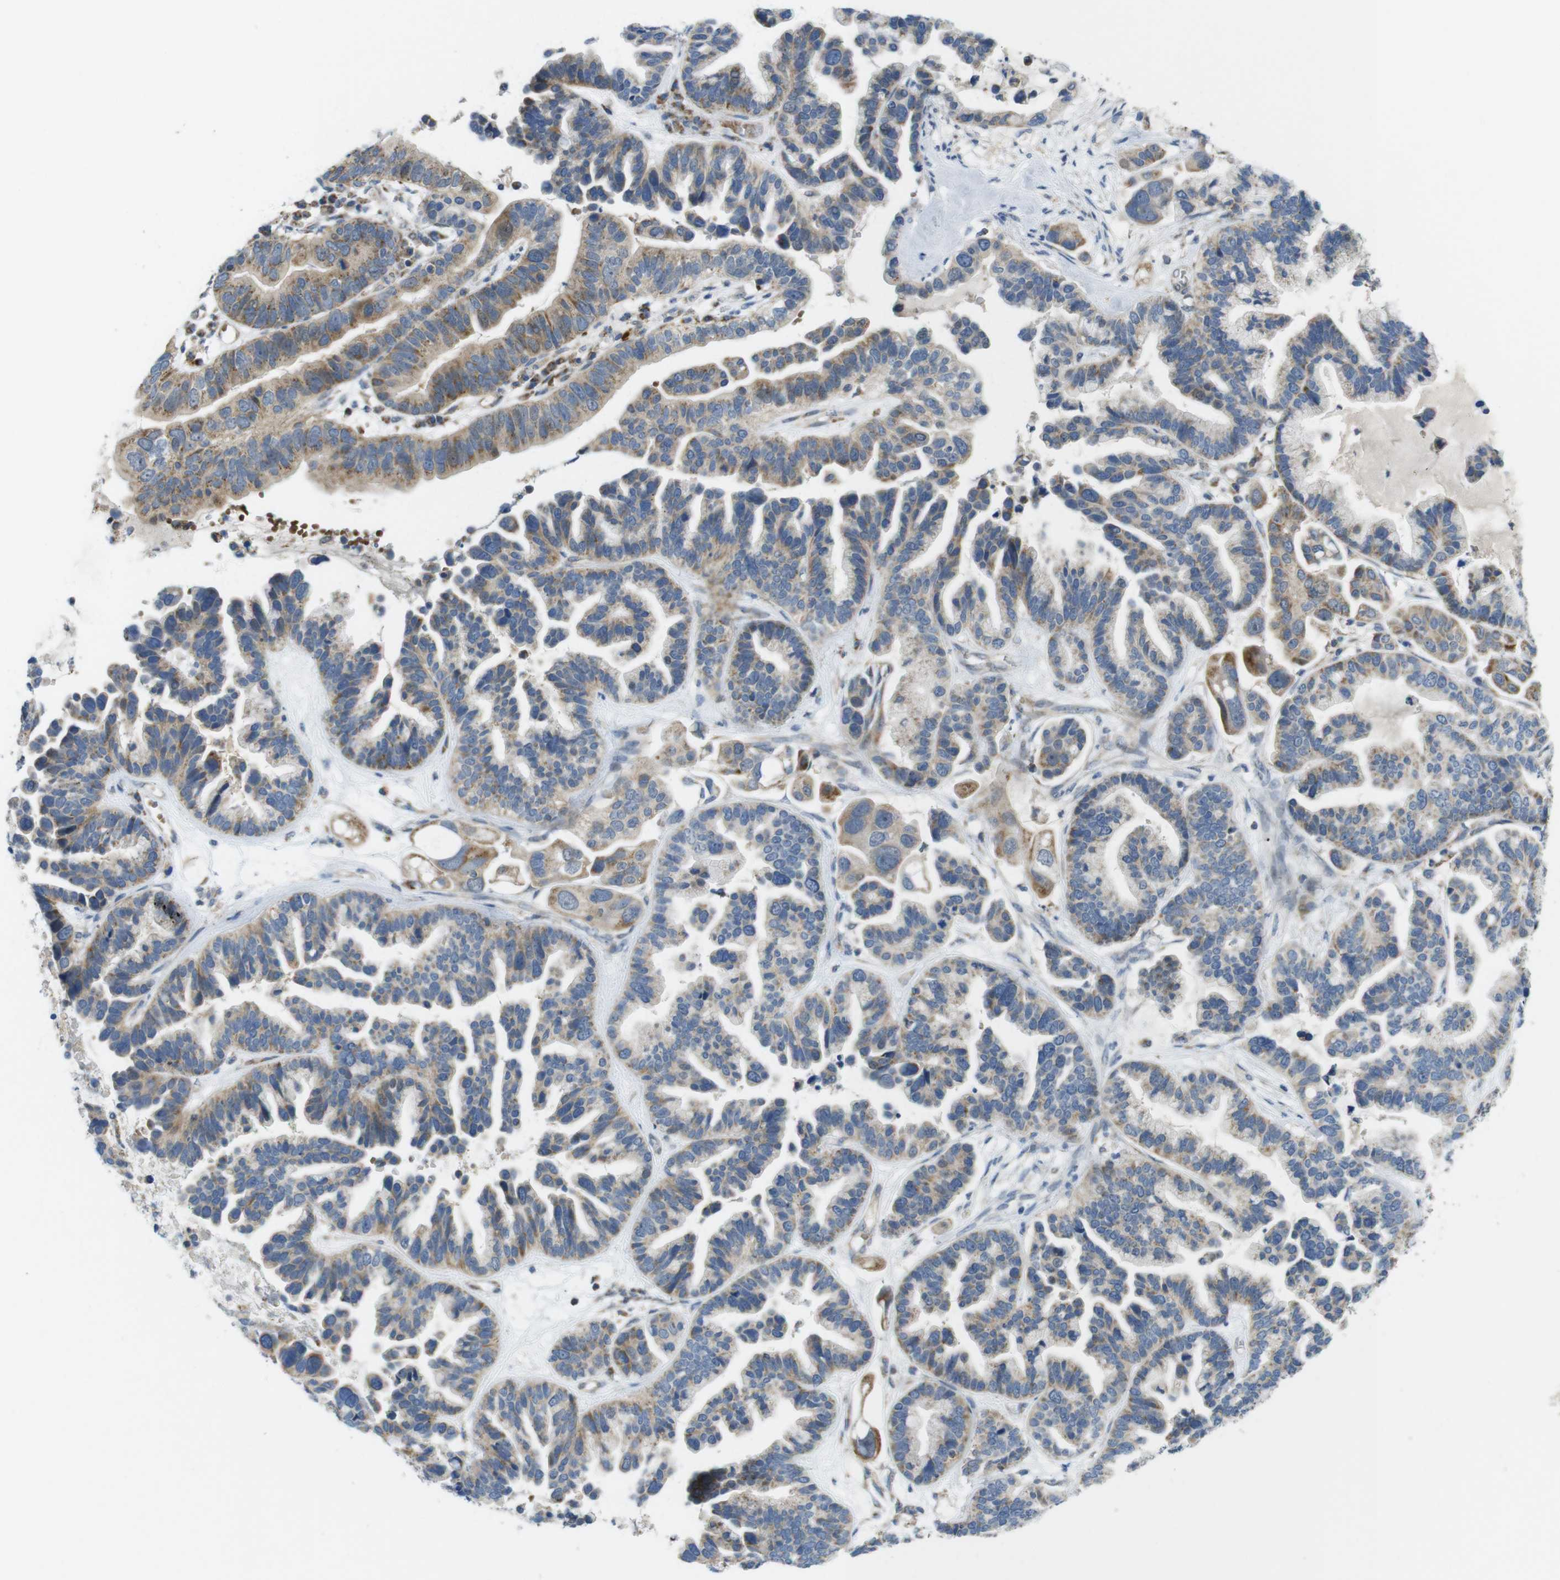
{"staining": {"intensity": "moderate", "quantity": ">75%", "location": "cytoplasmic/membranous"}, "tissue": "ovarian cancer", "cell_type": "Tumor cells", "image_type": "cancer", "snomed": [{"axis": "morphology", "description": "Cystadenocarcinoma, serous, NOS"}, {"axis": "topography", "description": "Ovary"}], "caption": "Tumor cells demonstrate medium levels of moderate cytoplasmic/membranous expression in approximately >75% of cells in ovarian serous cystadenocarcinoma. The staining is performed using DAB brown chromogen to label protein expression. The nuclei are counter-stained blue using hematoxylin.", "gene": "MARCHF1", "patient": {"sex": "female", "age": 56}}